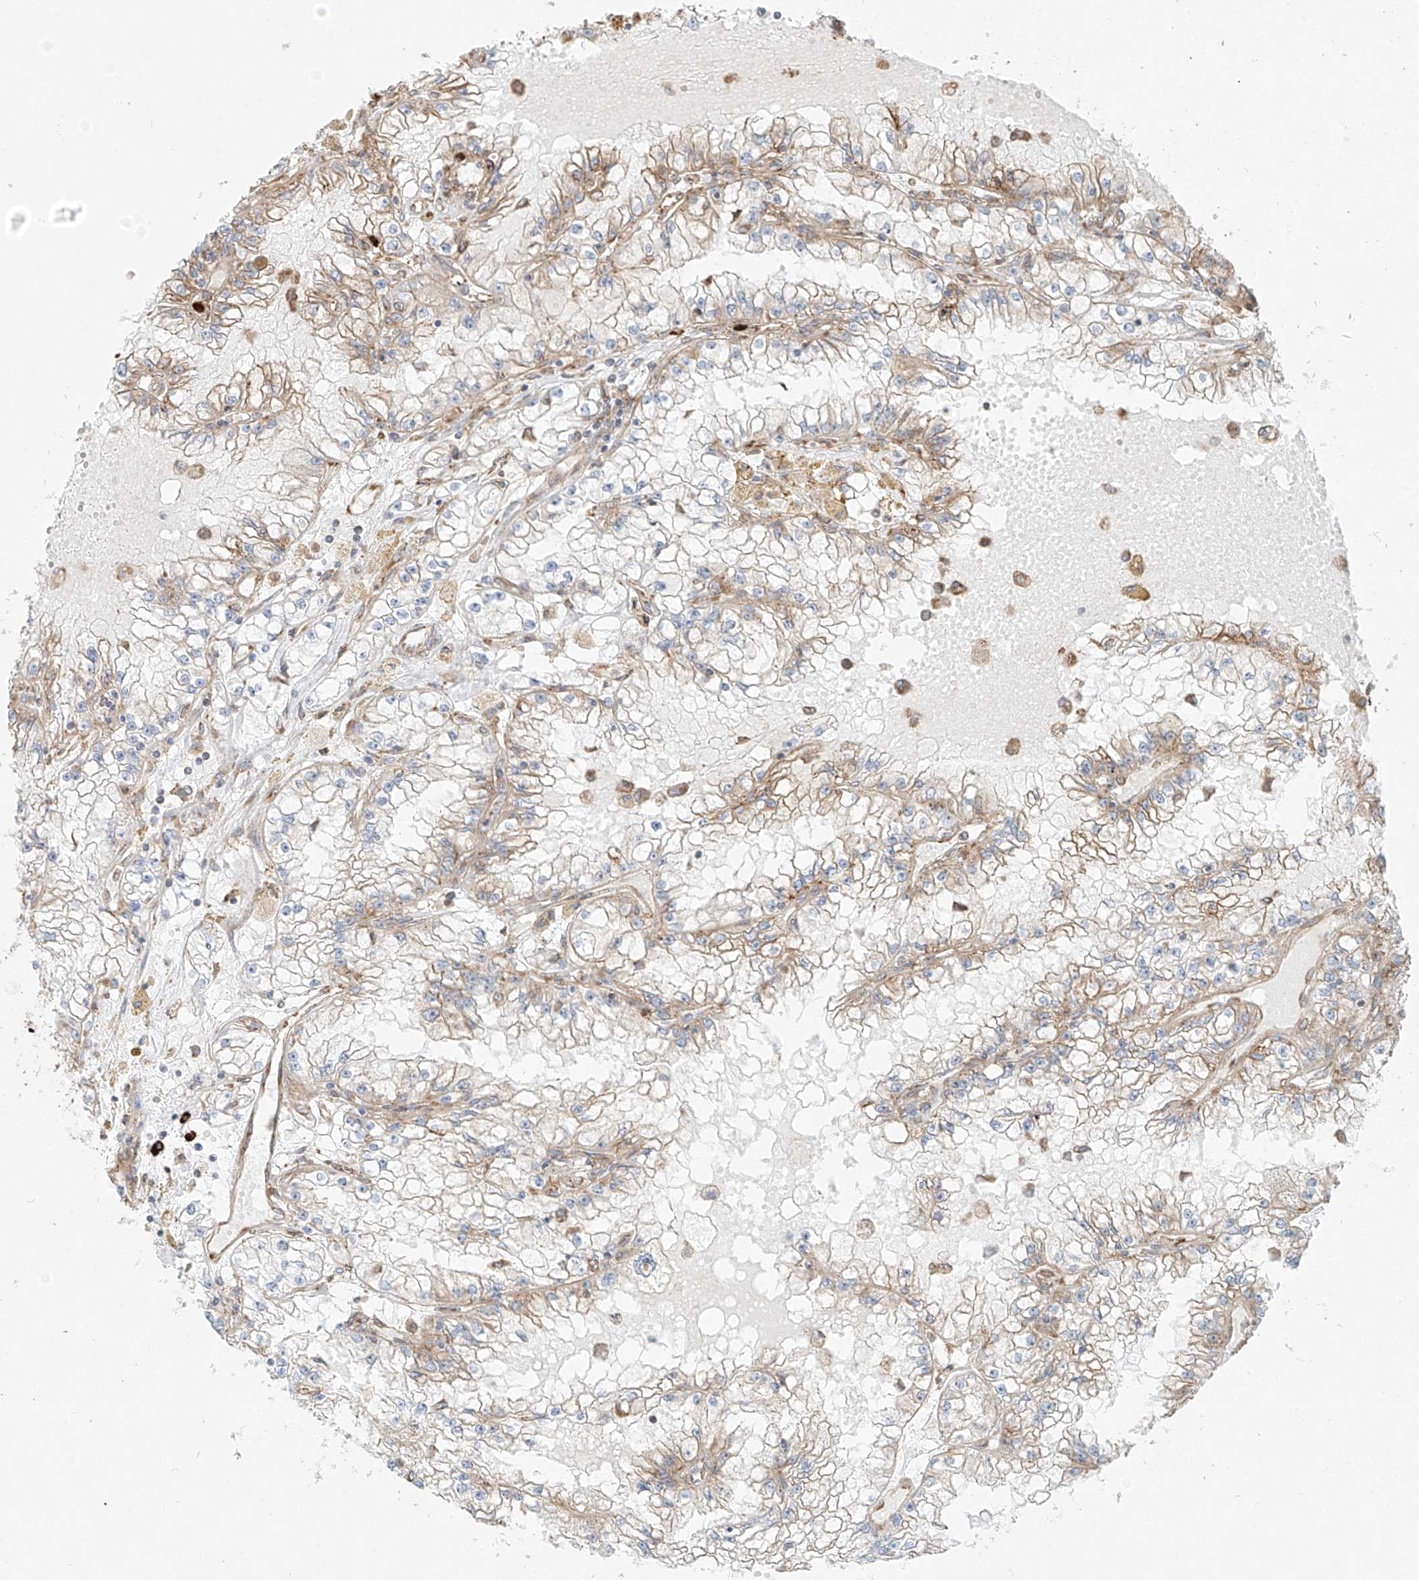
{"staining": {"intensity": "weak", "quantity": "25%-75%", "location": "cytoplasmic/membranous"}, "tissue": "renal cancer", "cell_type": "Tumor cells", "image_type": "cancer", "snomed": [{"axis": "morphology", "description": "Adenocarcinoma, NOS"}, {"axis": "topography", "description": "Kidney"}], "caption": "A brown stain shows weak cytoplasmic/membranous positivity of a protein in human renal adenocarcinoma tumor cells.", "gene": "EIPR1", "patient": {"sex": "male", "age": 56}}